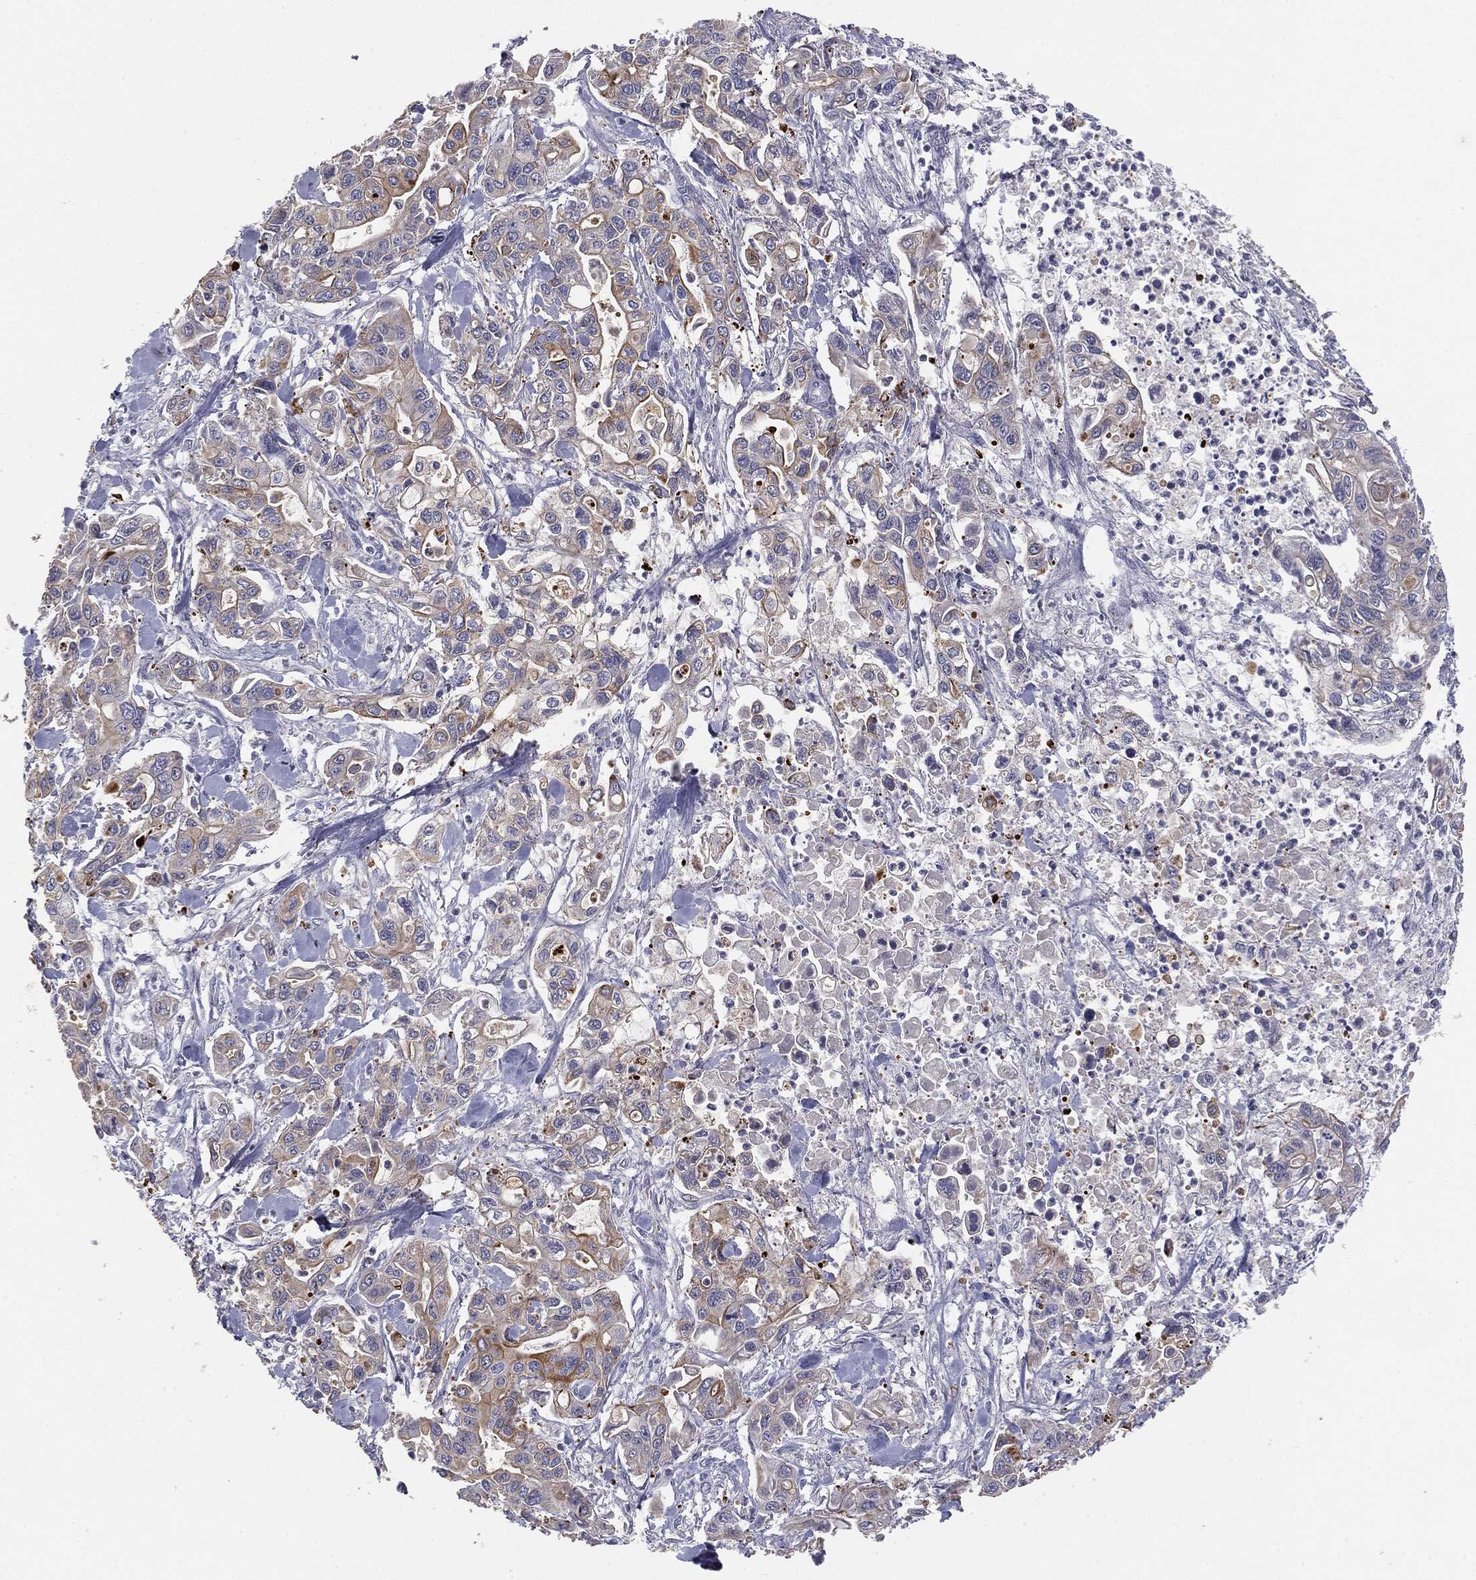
{"staining": {"intensity": "moderate", "quantity": "<25%", "location": "cytoplasmic/membranous"}, "tissue": "pancreatic cancer", "cell_type": "Tumor cells", "image_type": "cancer", "snomed": [{"axis": "morphology", "description": "Adenocarcinoma, NOS"}, {"axis": "topography", "description": "Pancreas"}], "caption": "Protein expression analysis of human pancreatic cancer reveals moderate cytoplasmic/membranous positivity in about <25% of tumor cells.", "gene": "MUC1", "patient": {"sex": "male", "age": 62}}